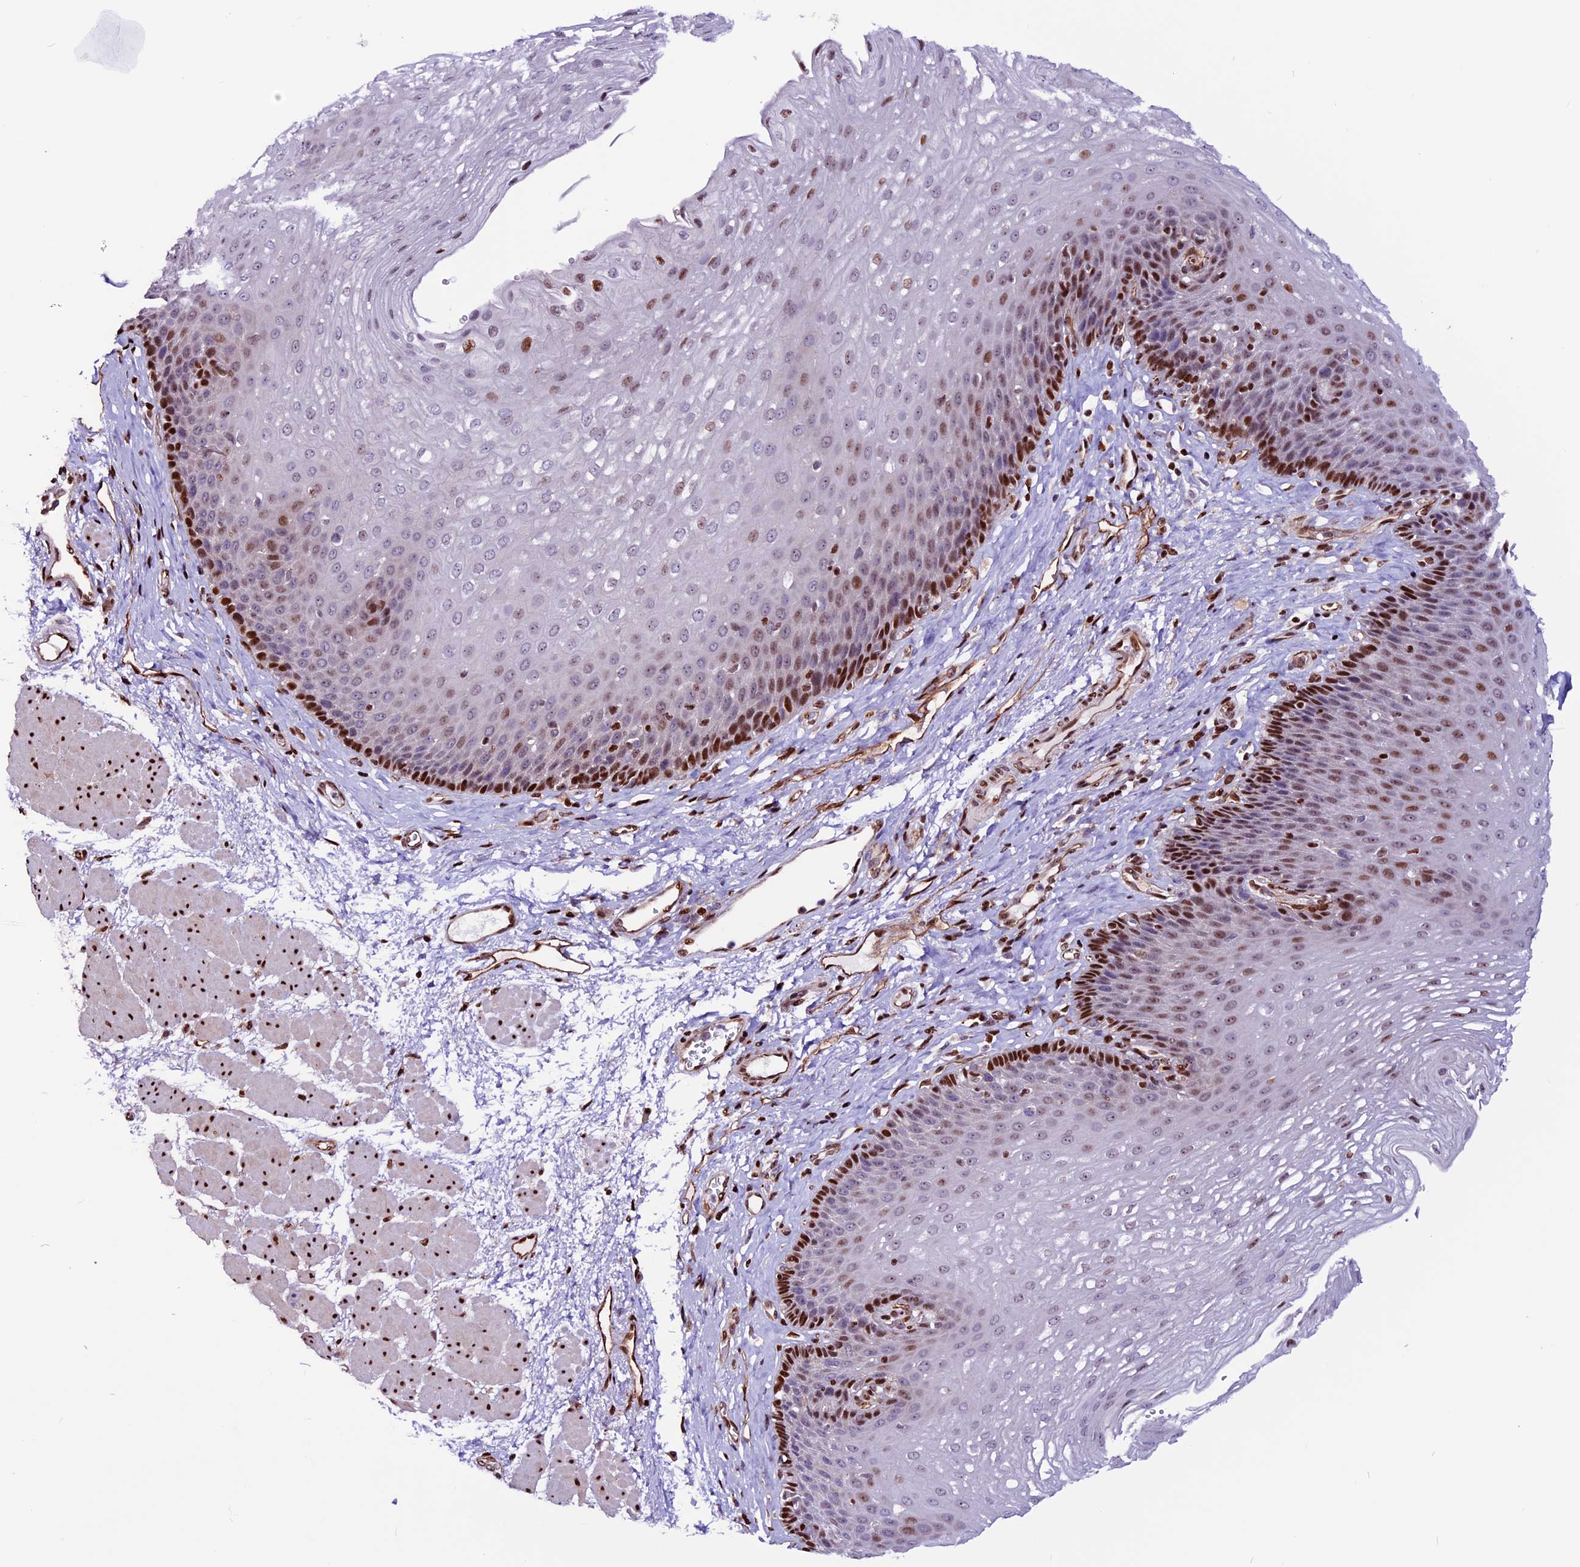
{"staining": {"intensity": "strong", "quantity": "<25%", "location": "nuclear"}, "tissue": "esophagus", "cell_type": "Squamous epithelial cells", "image_type": "normal", "snomed": [{"axis": "morphology", "description": "Normal tissue, NOS"}, {"axis": "topography", "description": "Esophagus"}], "caption": "IHC staining of benign esophagus, which displays medium levels of strong nuclear staining in about <25% of squamous epithelial cells indicating strong nuclear protein expression. The staining was performed using DAB (3,3'-diaminobenzidine) (brown) for protein detection and nuclei were counterstained in hematoxylin (blue).", "gene": "RINL", "patient": {"sex": "female", "age": 66}}